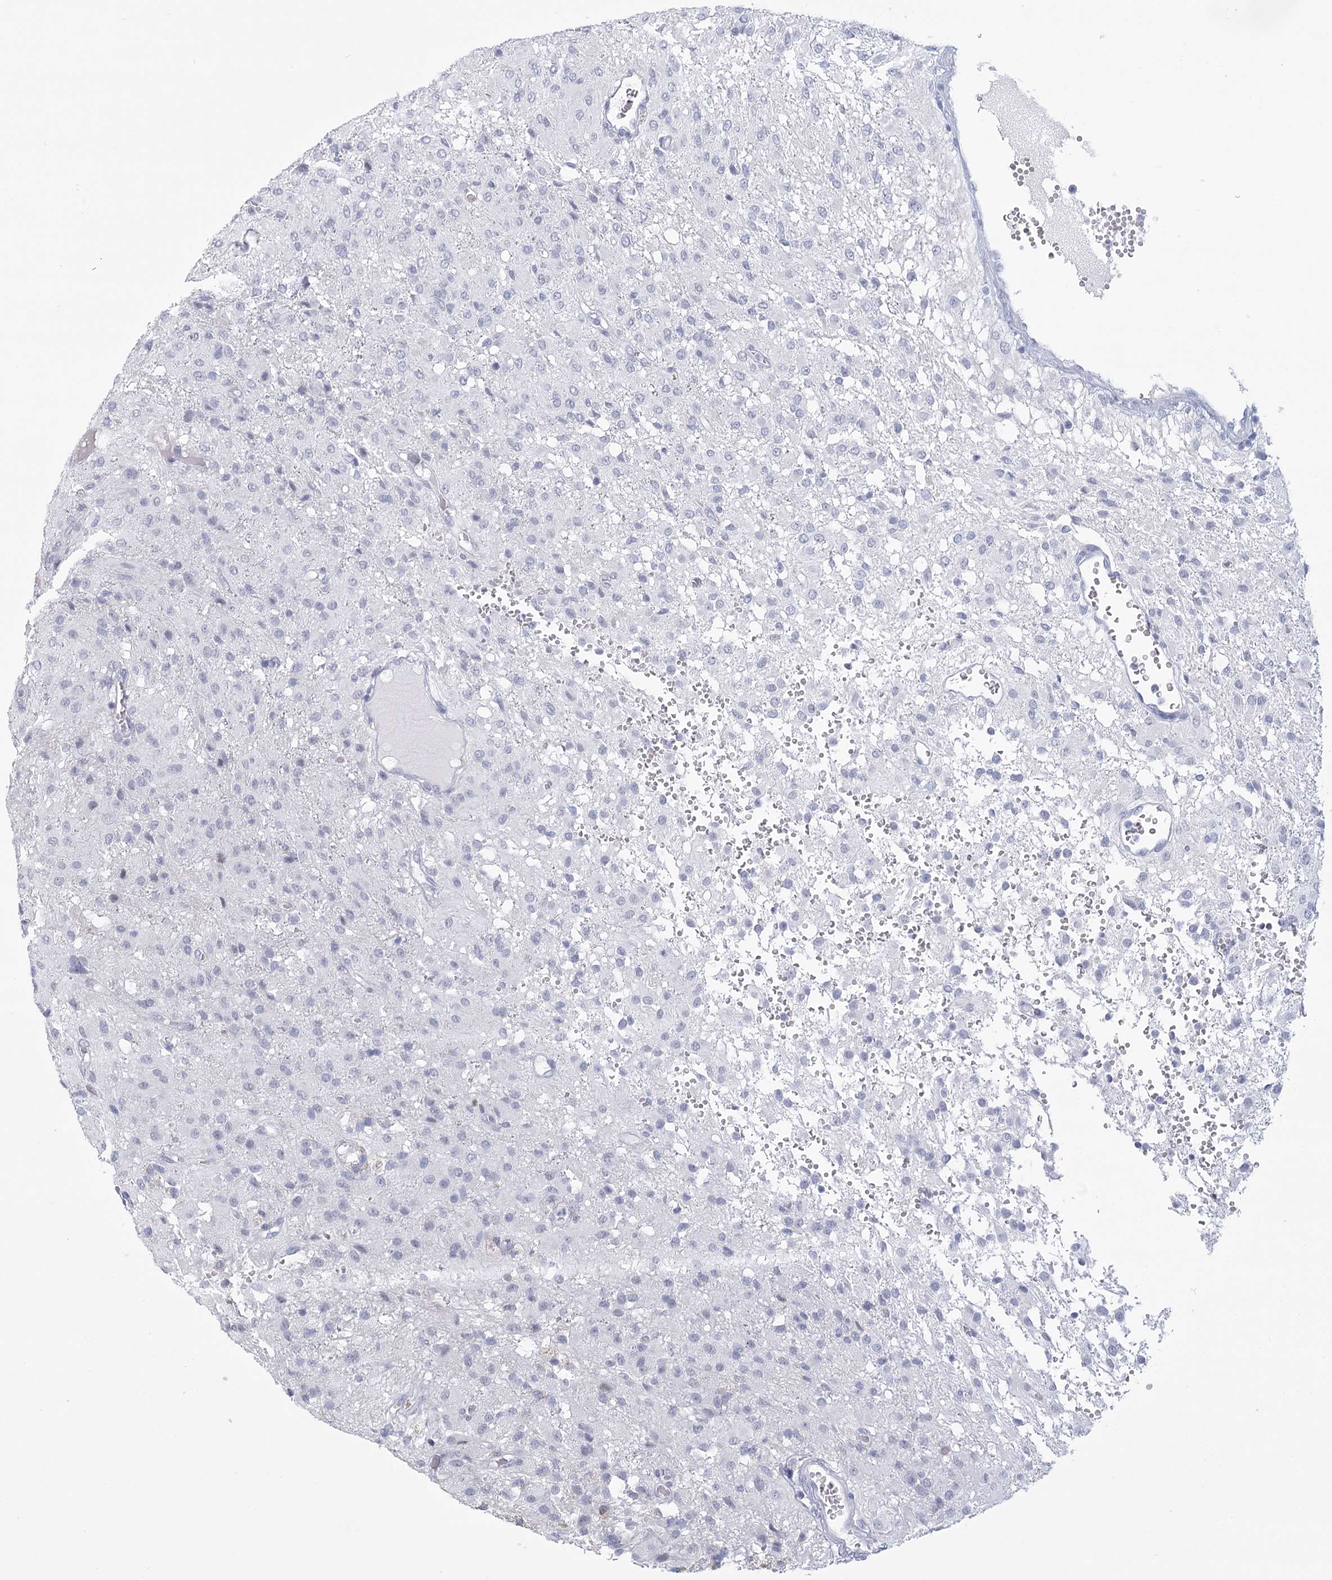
{"staining": {"intensity": "negative", "quantity": "none", "location": "none"}, "tissue": "glioma", "cell_type": "Tumor cells", "image_type": "cancer", "snomed": [{"axis": "morphology", "description": "Glioma, malignant, High grade"}, {"axis": "topography", "description": "Brain"}], "caption": "DAB (3,3'-diaminobenzidine) immunohistochemical staining of malignant high-grade glioma exhibits no significant expression in tumor cells.", "gene": "WNT8B", "patient": {"sex": "female", "age": 59}}